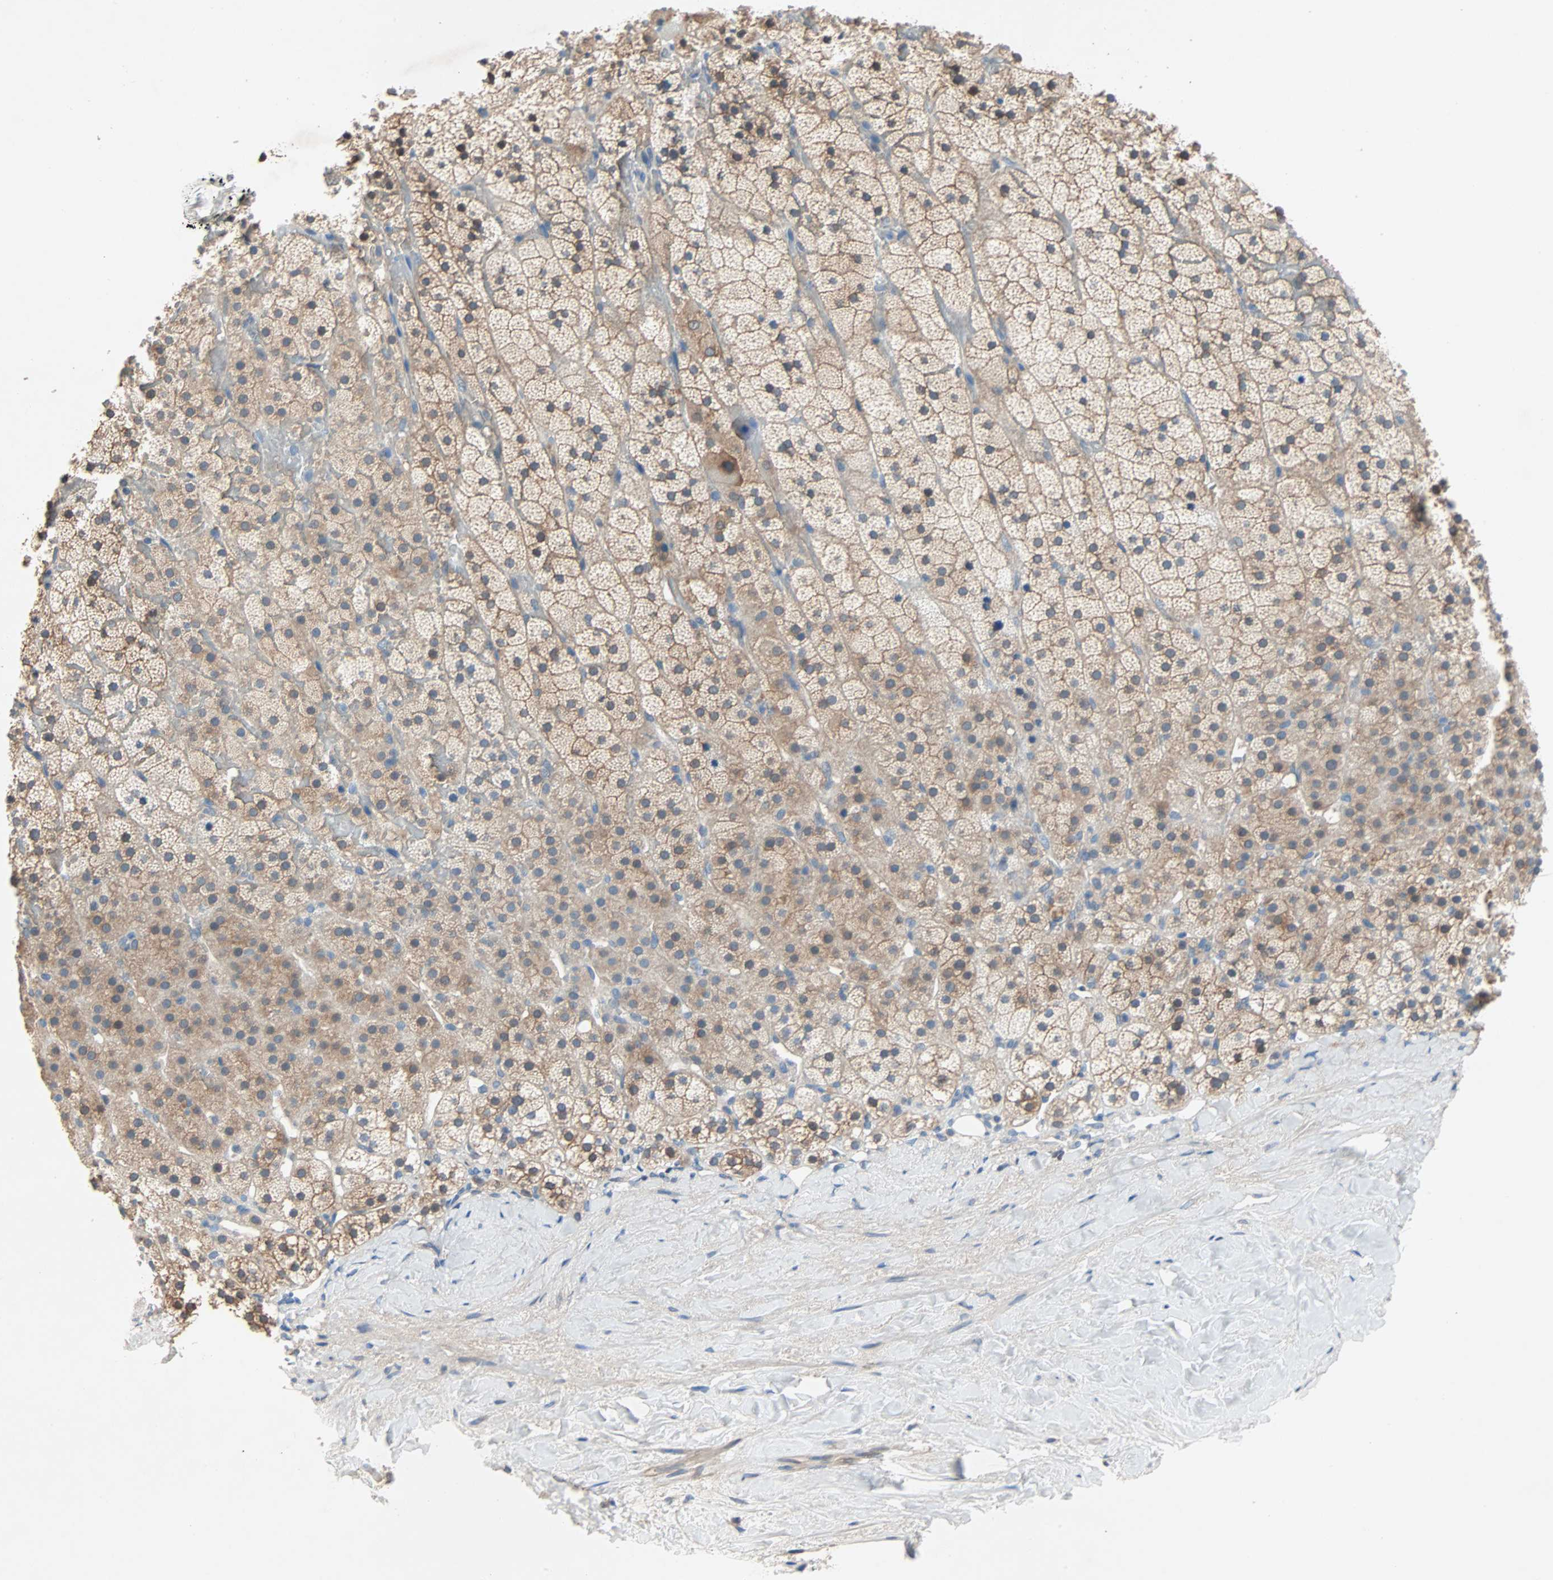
{"staining": {"intensity": "moderate", "quantity": ">75%", "location": "cytoplasmic/membranous"}, "tissue": "adrenal gland", "cell_type": "Glandular cells", "image_type": "normal", "snomed": [{"axis": "morphology", "description": "Normal tissue, NOS"}, {"axis": "topography", "description": "Adrenal gland"}], "caption": "Immunohistochemical staining of benign adrenal gland shows moderate cytoplasmic/membranous protein positivity in about >75% of glandular cells. (DAB (3,3'-diaminobenzidine) IHC with brightfield microscopy, high magnification).", "gene": "TNFRSF12A", "patient": {"sex": "male", "age": 35}}